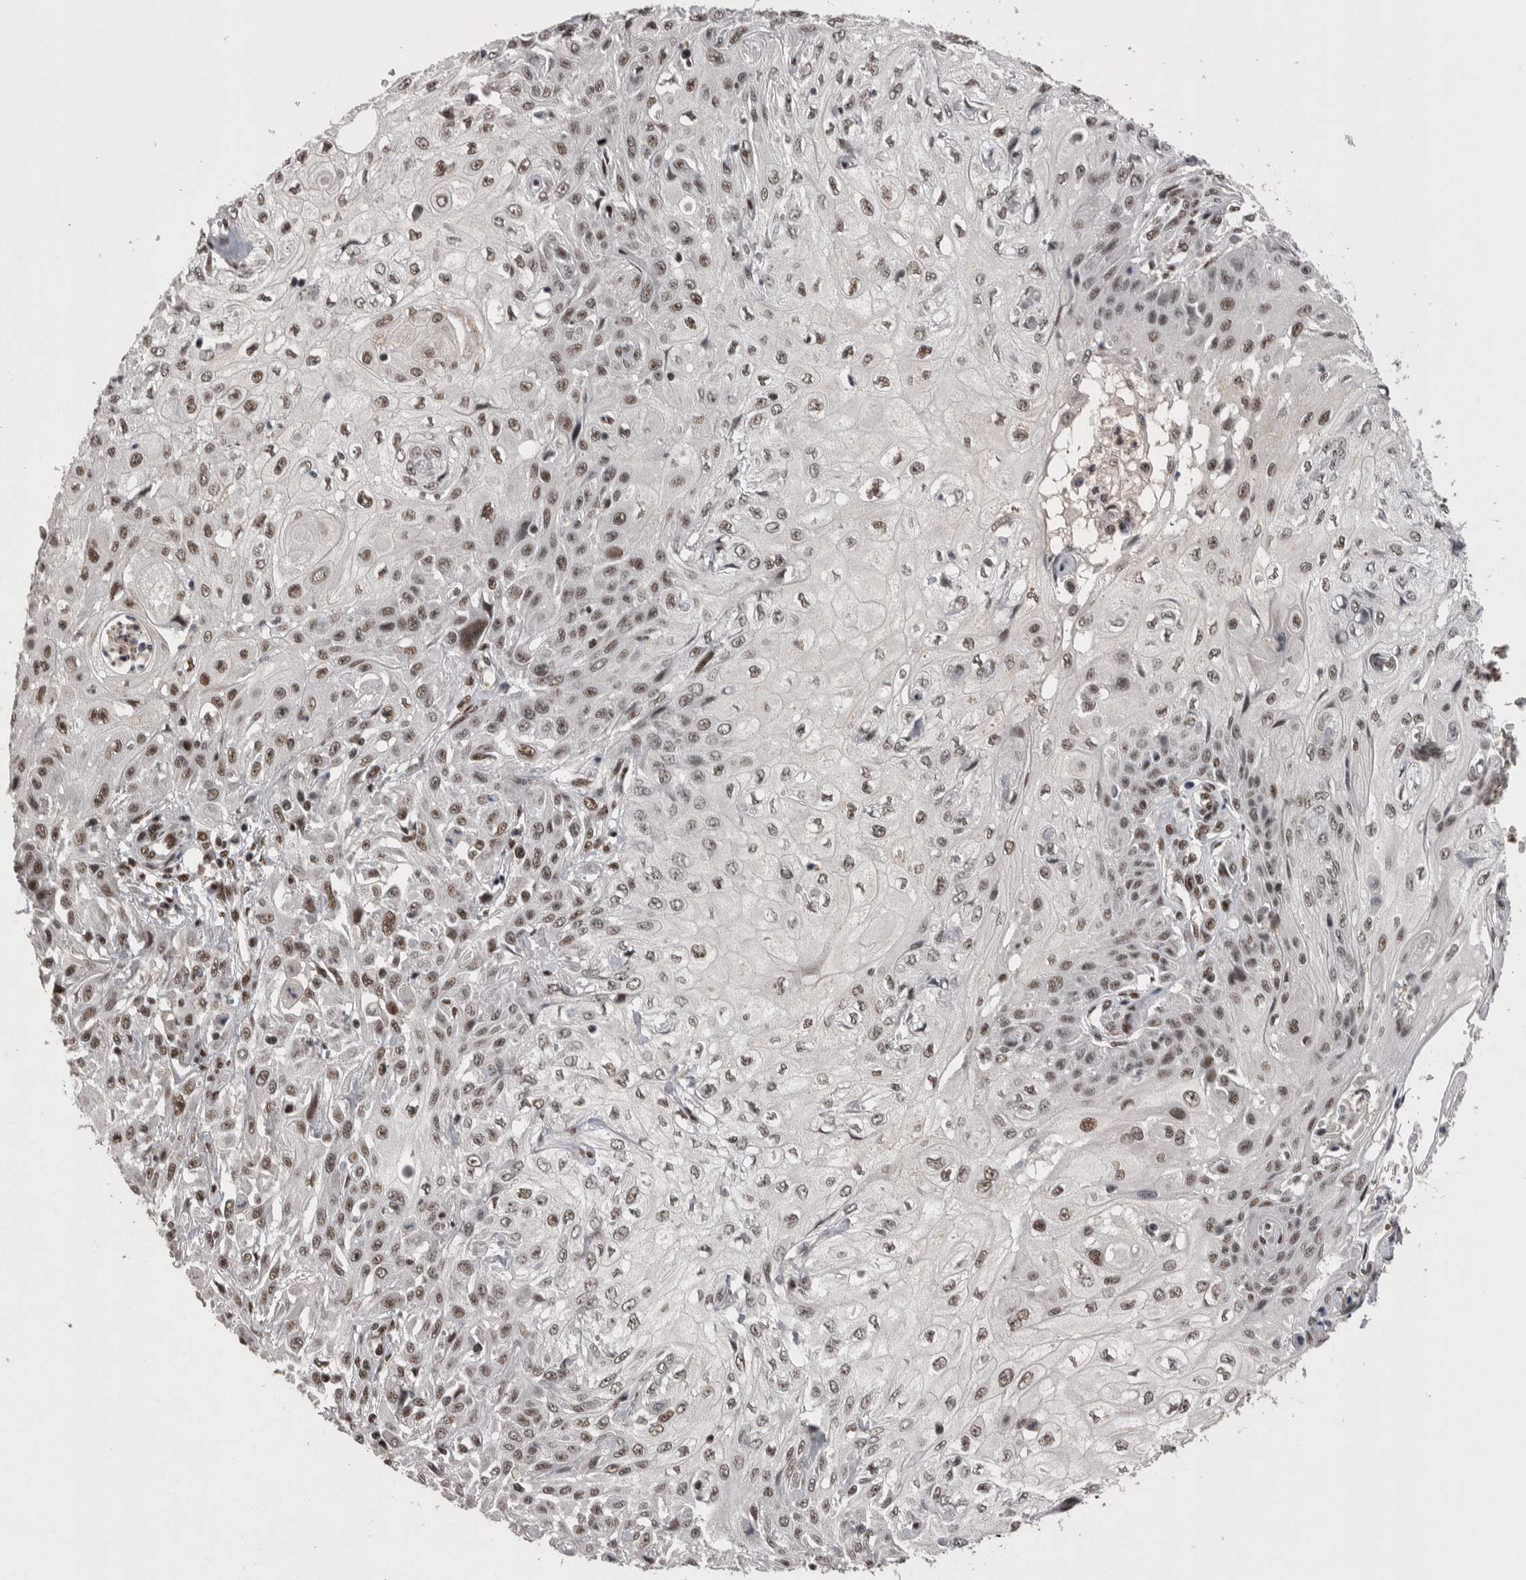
{"staining": {"intensity": "moderate", "quantity": ">75%", "location": "nuclear"}, "tissue": "skin cancer", "cell_type": "Tumor cells", "image_type": "cancer", "snomed": [{"axis": "morphology", "description": "Squamous cell carcinoma, NOS"}, {"axis": "morphology", "description": "Squamous cell carcinoma, metastatic, NOS"}, {"axis": "topography", "description": "Skin"}, {"axis": "topography", "description": "Lymph node"}], "caption": "Human skin squamous cell carcinoma stained with a protein marker shows moderate staining in tumor cells.", "gene": "DMTF1", "patient": {"sex": "male", "age": 75}}